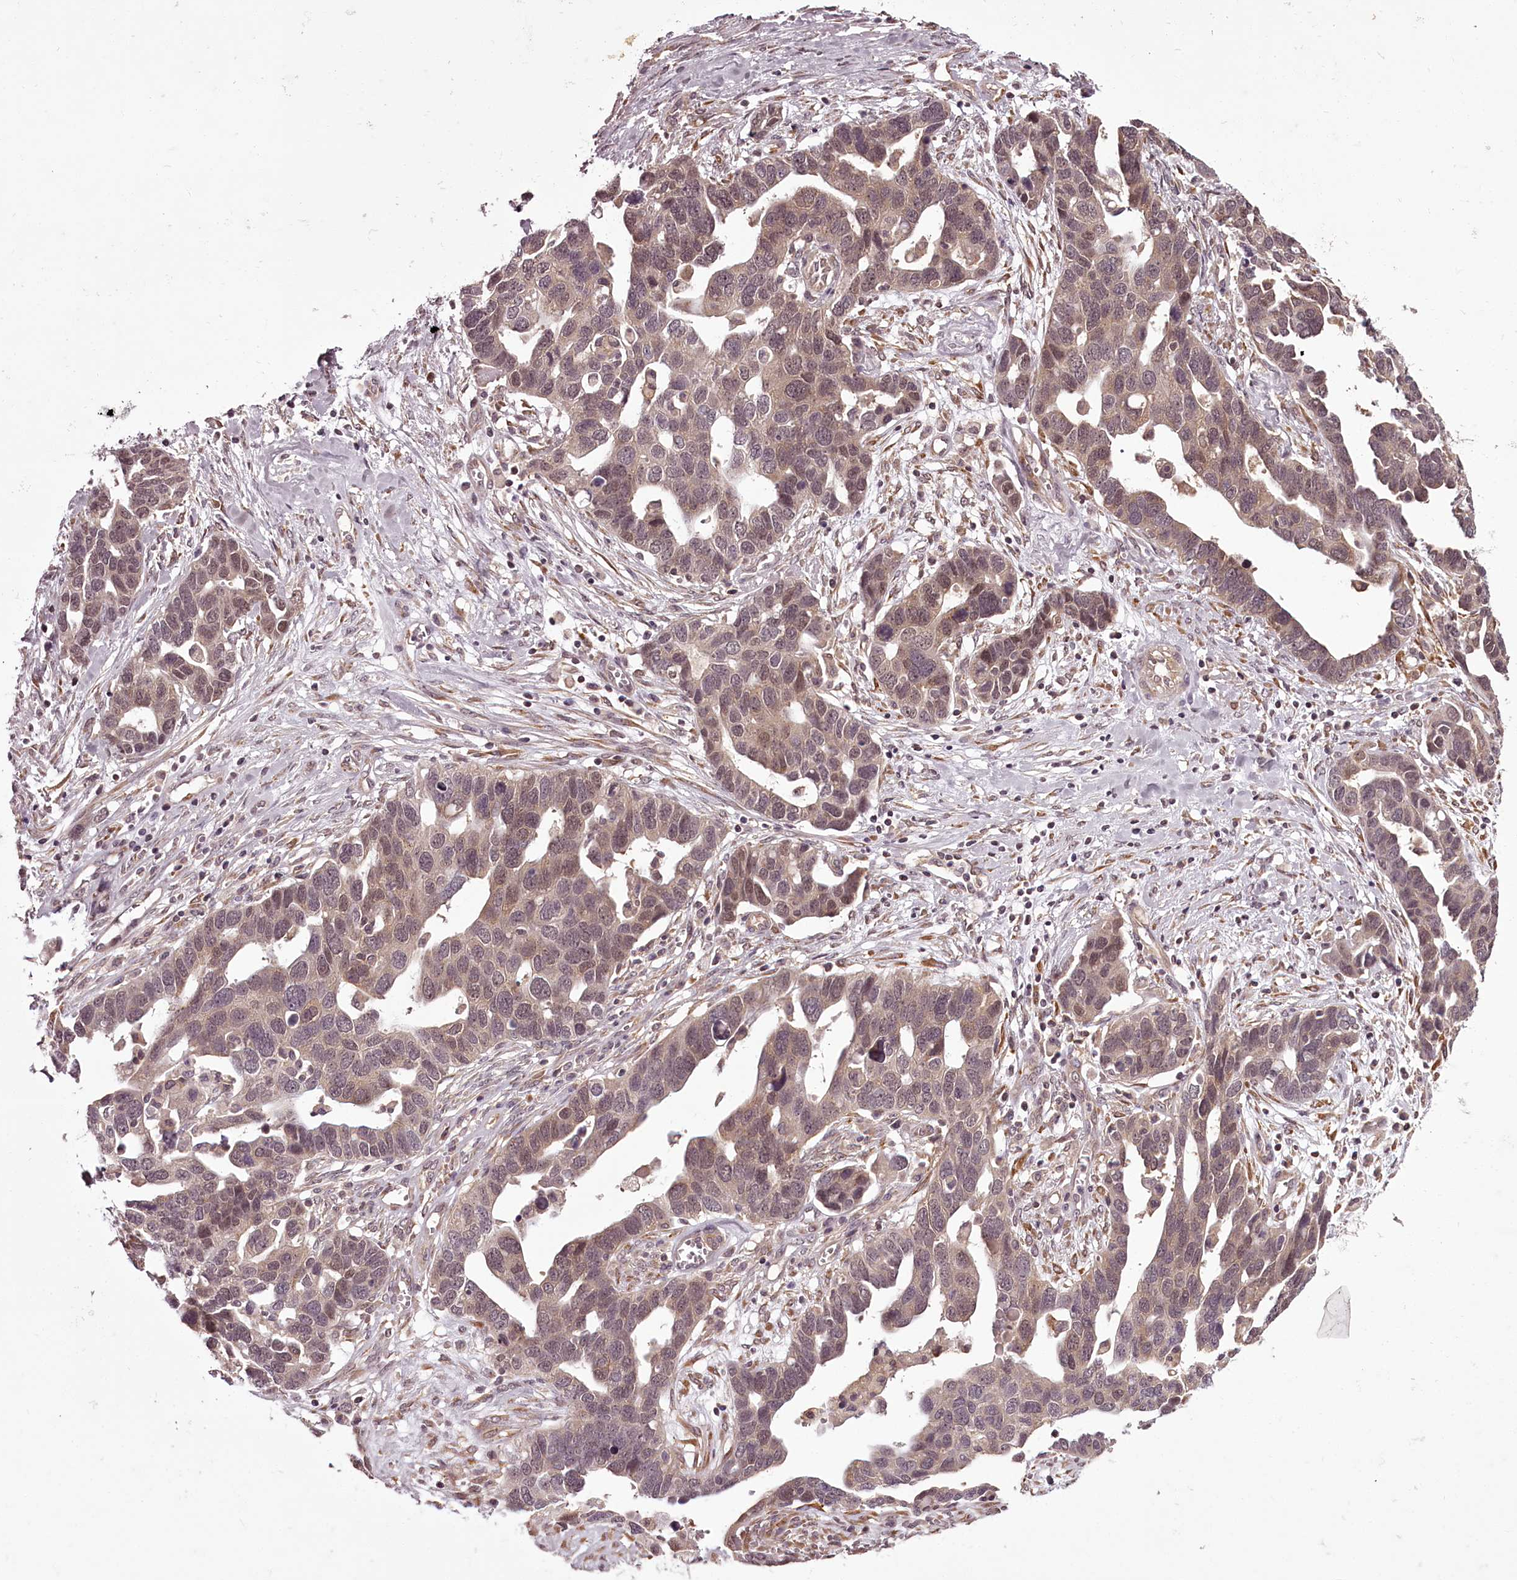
{"staining": {"intensity": "weak", "quantity": "25%-75%", "location": "nuclear"}, "tissue": "ovarian cancer", "cell_type": "Tumor cells", "image_type": "cancer", "snomed": [{"axis": "morphology", "description": "Cystadenocarcinoma, serous, NOS"}, {"axis": "topography", "description": "Ovary"}], "caption": "DAB immunohistochemical staining of human serous cystadenocarcinoma (ovarian) shows weak nuclear protein expression in approximately 25%-75% of tumor cells. Nuclei are stained in blue.", "gene": "CCDC92", "patient": {"sex": "female", "age": 54}}